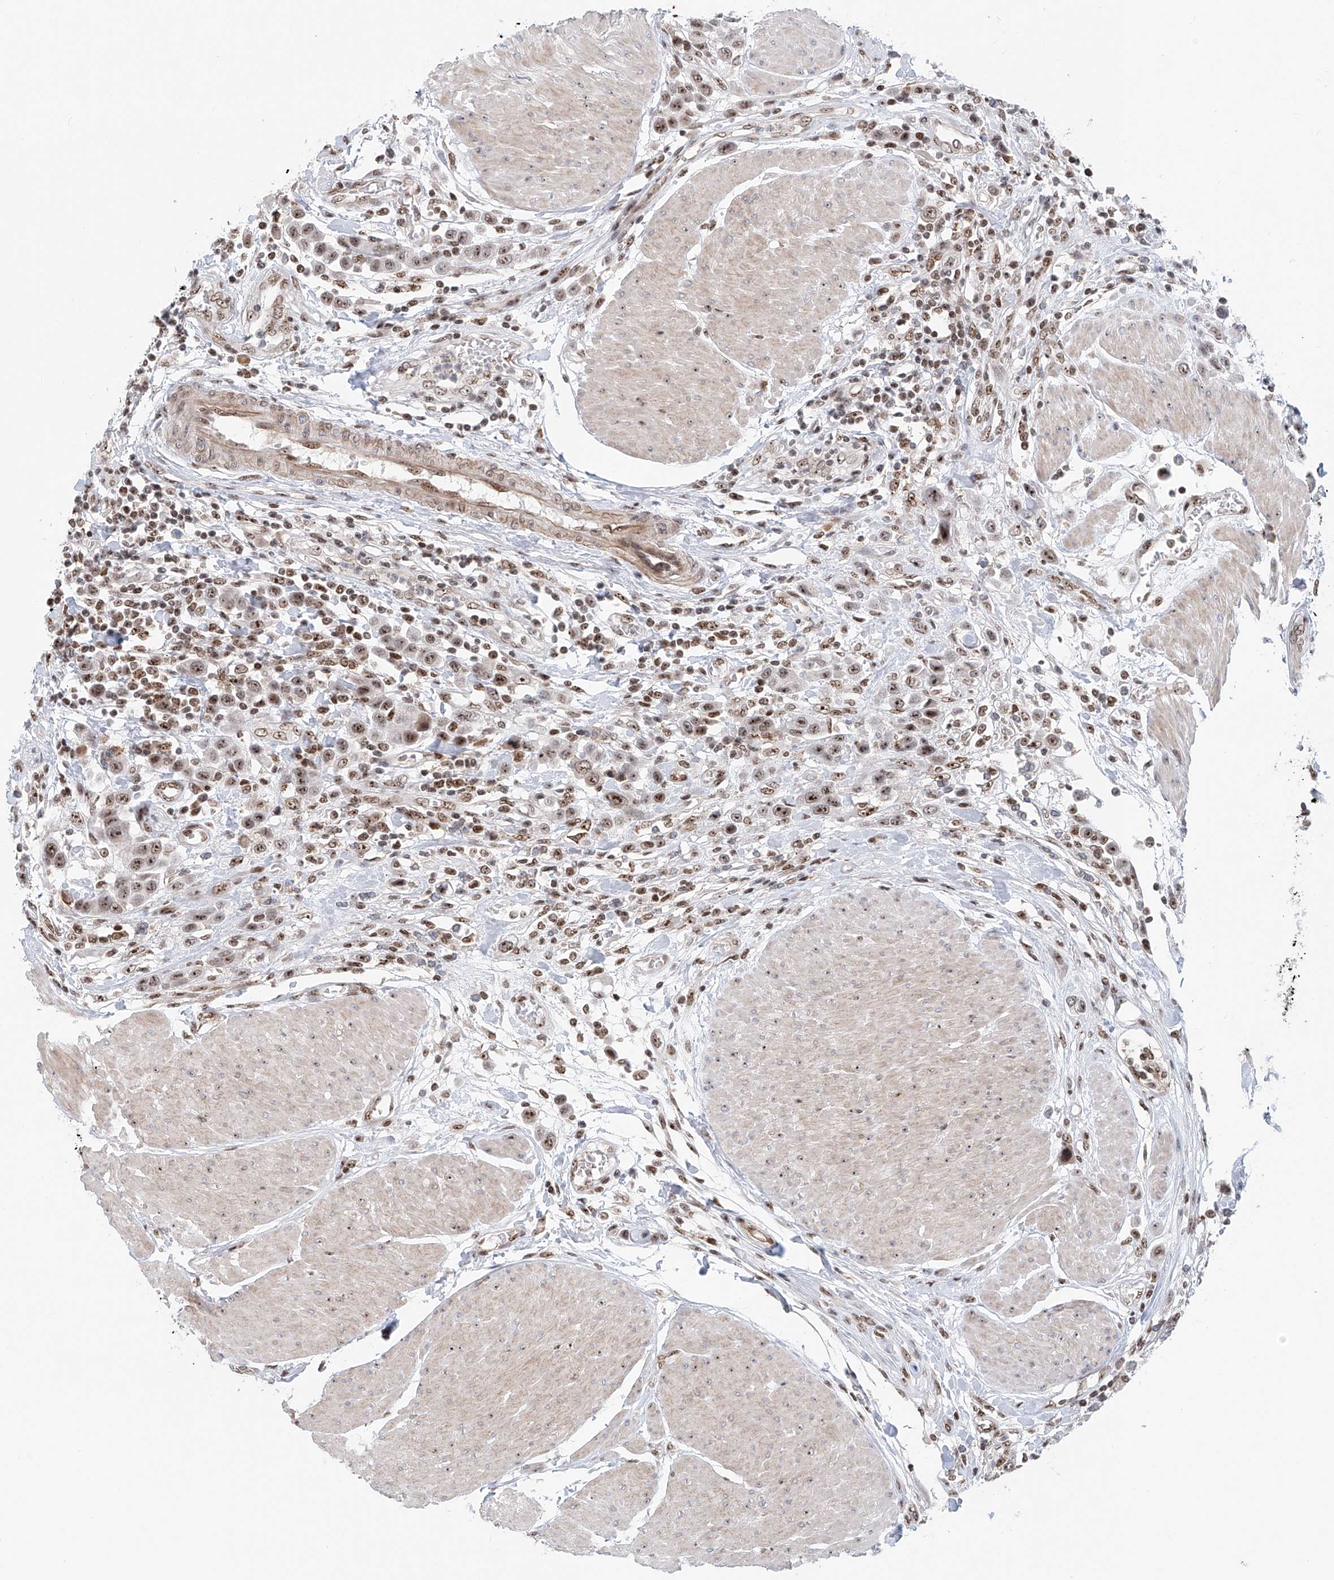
{"staining": {"intensity": "moderate", "quantity": ">75%", "location": "nuclear"}, "tissue": "urothelial cancer", "cell_type": "Tumor cells", "image_type": "cancer", "snomed": [{"axis": "morphology", "description": "Urothelial carcinoma, High grade"}, {"axis": "topography", "description": "Urinary bladder"}], "caption": "Protein expression by immunohistochemistry reveals moderate nuclear expression in about >75% of tumor cells in urothelial cancer.", "gene": "PRUNE2", "patient": {"sex": "male", "age": 50}}